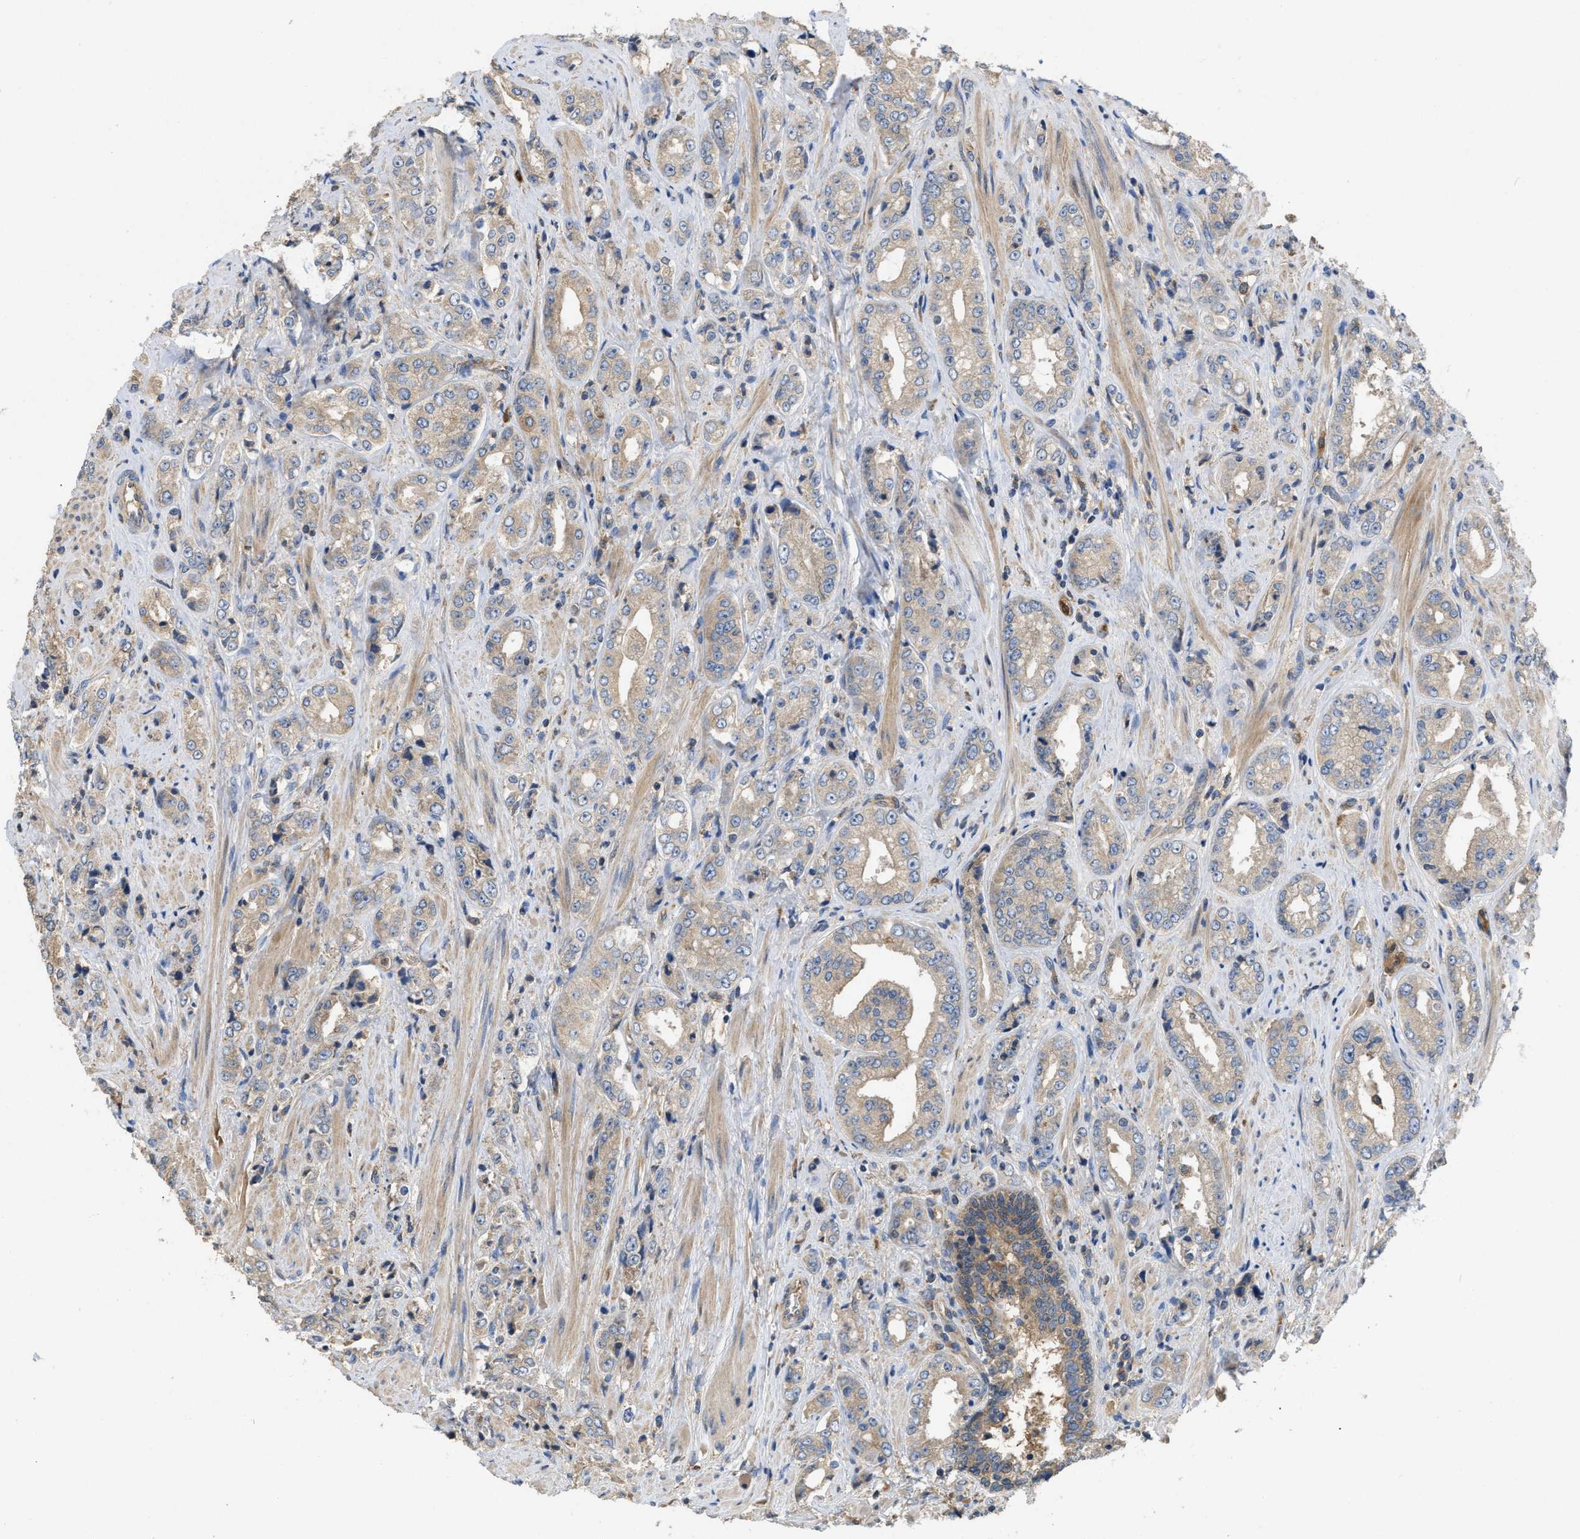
{"staining": {"intensity": "weak", "quantity": ">75%", "location": "cytoplasmic/membranous"}, "tissue": "prostate cancer", "cell_type": "Tumor cells", "image_type": "cancer", "snomed": [{"axis": "morphology", "description": "Adenocarcinoma, High grade"}, {"axis": "topography", "description": "Prostate"}], "caption": "Prostate adenocarcinoma (high-grade) stained with IHC displays weak cytoplasmic/membranous staining in about >75% of tumor cells.", "gene": "RNF216", "patient": {"sex": "male", "age": 61}}